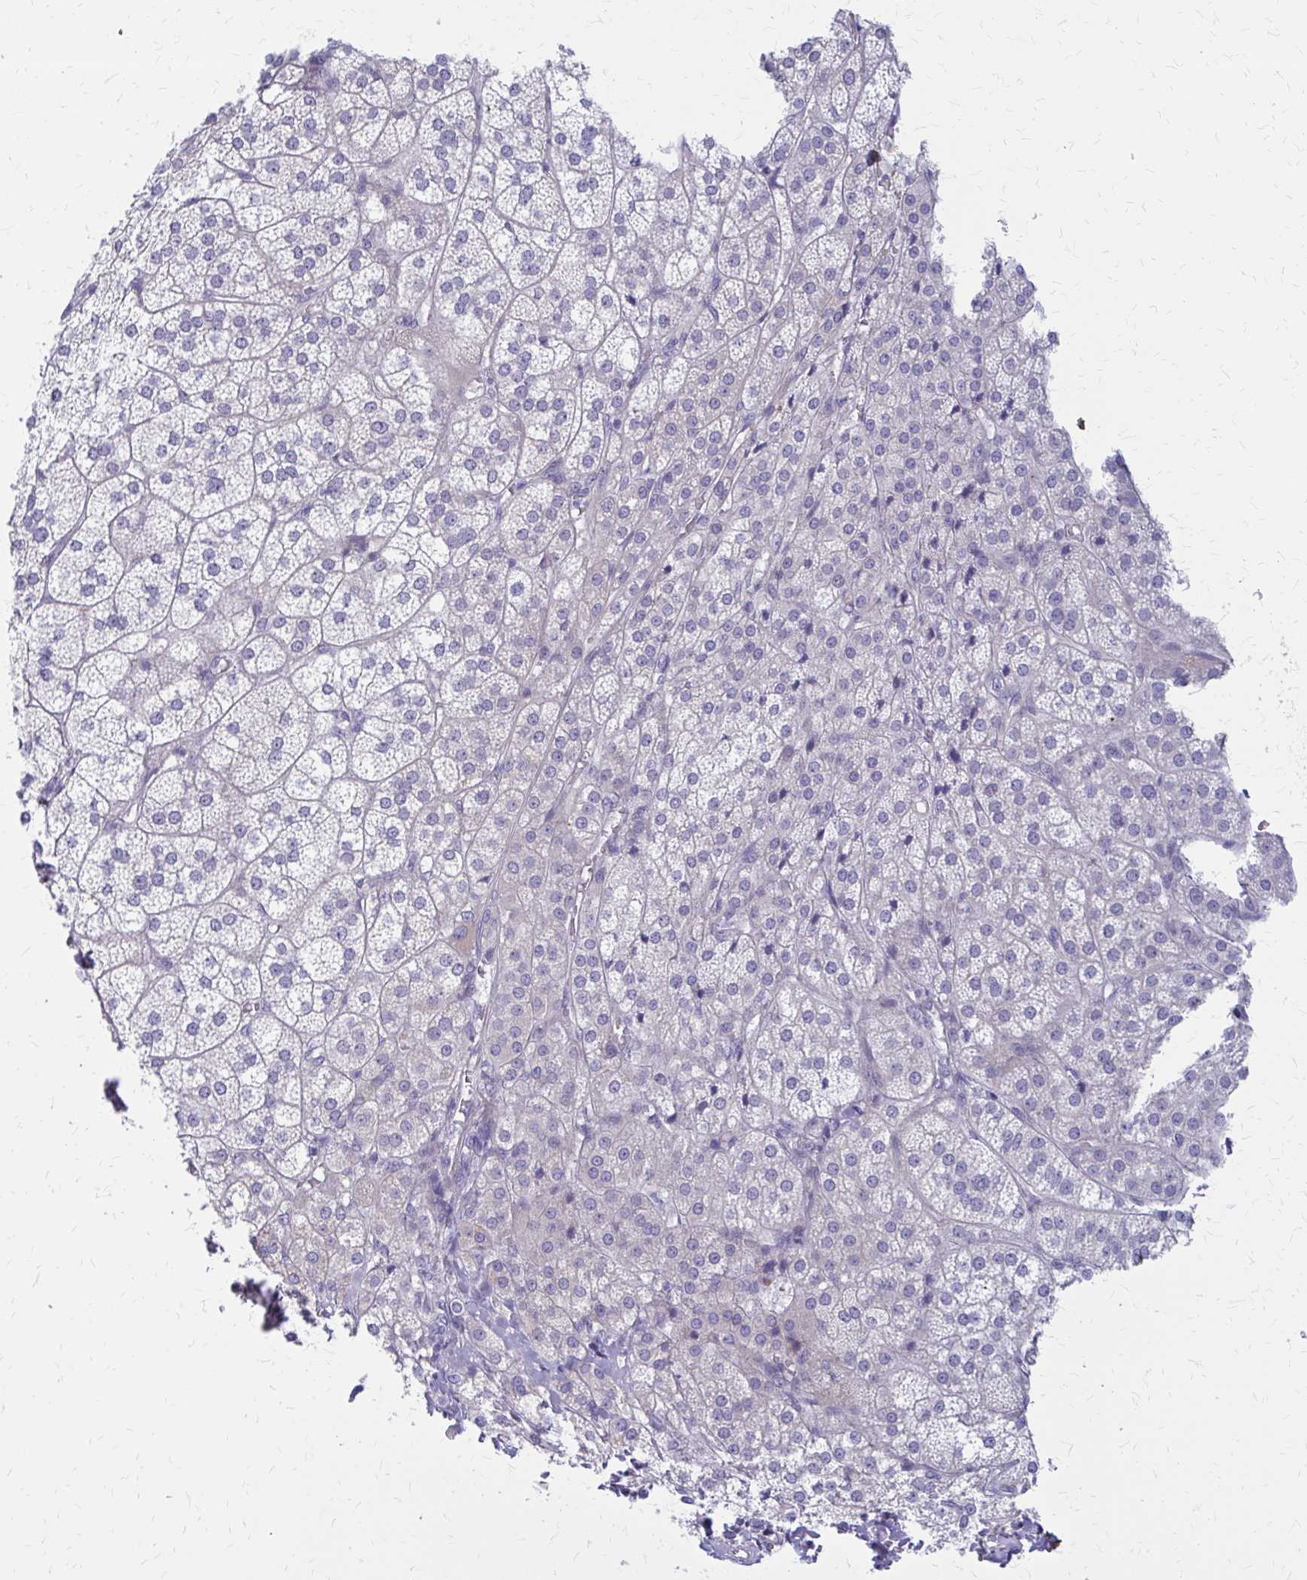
{"staining": {"intensity": "weak", "quantity": "<25%", "location": "cytoplasmic/membranous"}, "tissue": "adrenal gland", "cell_type": "Glandular cells", "image_type": "normal", "snomed": [{"axis": "morphology", "description": "Normal tissue, NOS"}, {"axis": "topography", "description": "Adrenal gland"}], "caption": "DAB immunohistochemical staining of normal adrenal gland reveals no significant positivity in glandular cells.", "gene": "GLYATL2", "patient": {"sex": "female", "age": 60}}